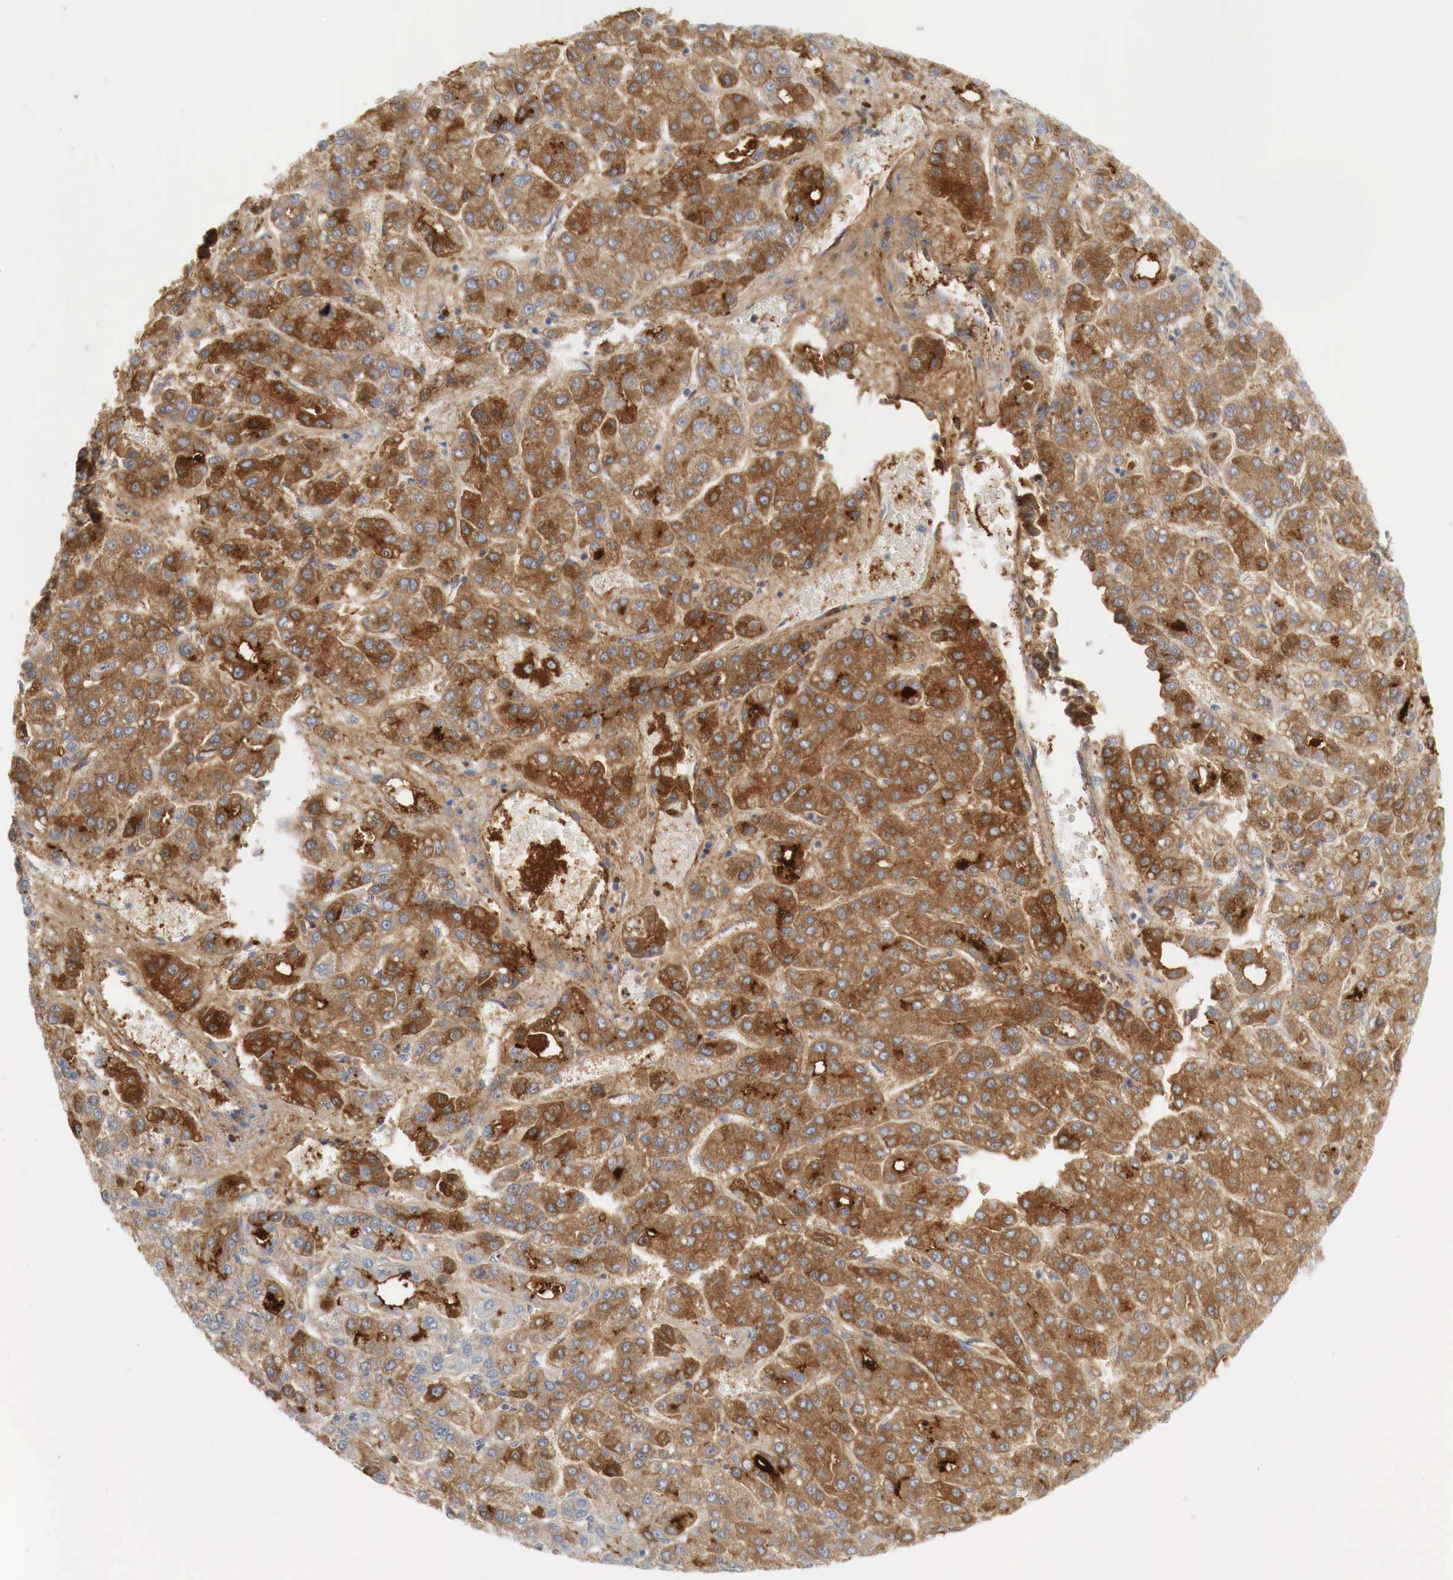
{"staining": {"intensity": "strong", "quantity": ">75%", "location": "cytoplasmic/membranous"}, "tissue": "liver cancer", "cell_type": "Tumor cells", "image_type": "cancer", "snomed": [{"axis": "morphology", "description": "Carcinoma, Hepatocellular, NOS"}, {"axis": "topography", "description": "Liver"}], "caption": "The immunohistochemical stain labels strong cytoplasmic/membranous positivity in tumor cells of liver cancer tissue.", "gene": "IGLC3", "patient": {"sex": "male", "age": 69}}